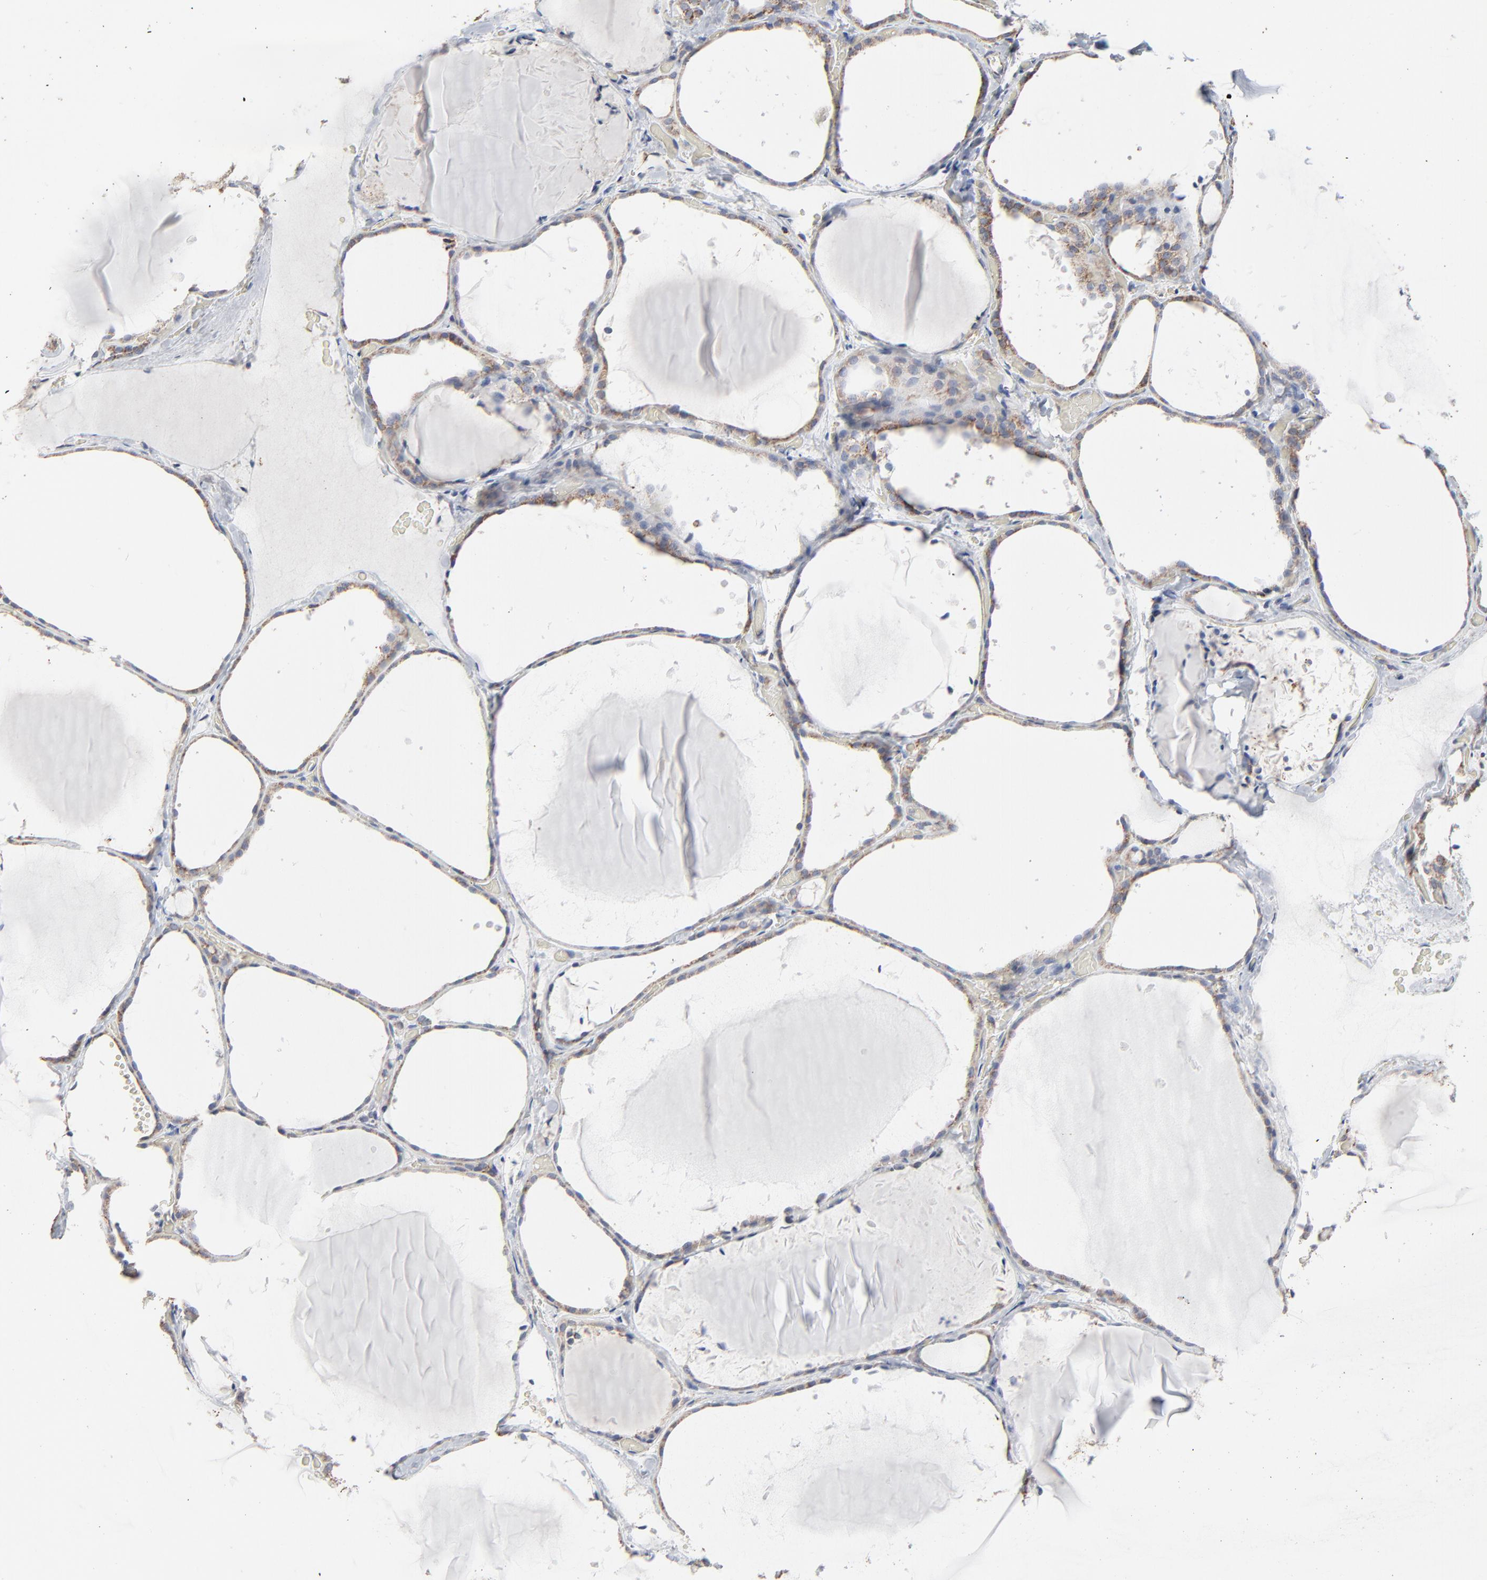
{"staining": {"intensity": "moderate", "quantity": ">75%", "location": "cytoplasmic/membranous"}, "tissue": "thyroid gland", "cell_type": "Glandular cells", "image_type": "normal", "snomed": [{"axis": "morphology", "description": "Normal tissue, NOS"}, {"axis": "topography", "description": "Thyroid gland"}], "caption": "IHC image of normal thyroid gland: thyroid gland stained using IHC exhibits medium levels of moderate protein expression localized specifically in the cytoplasmic/membranous of glandular cells, appearing as a cytoplasmic/membranous brown color.", "gene": "UQCRC1", "patient": {"sex": "female", "age": 22}}